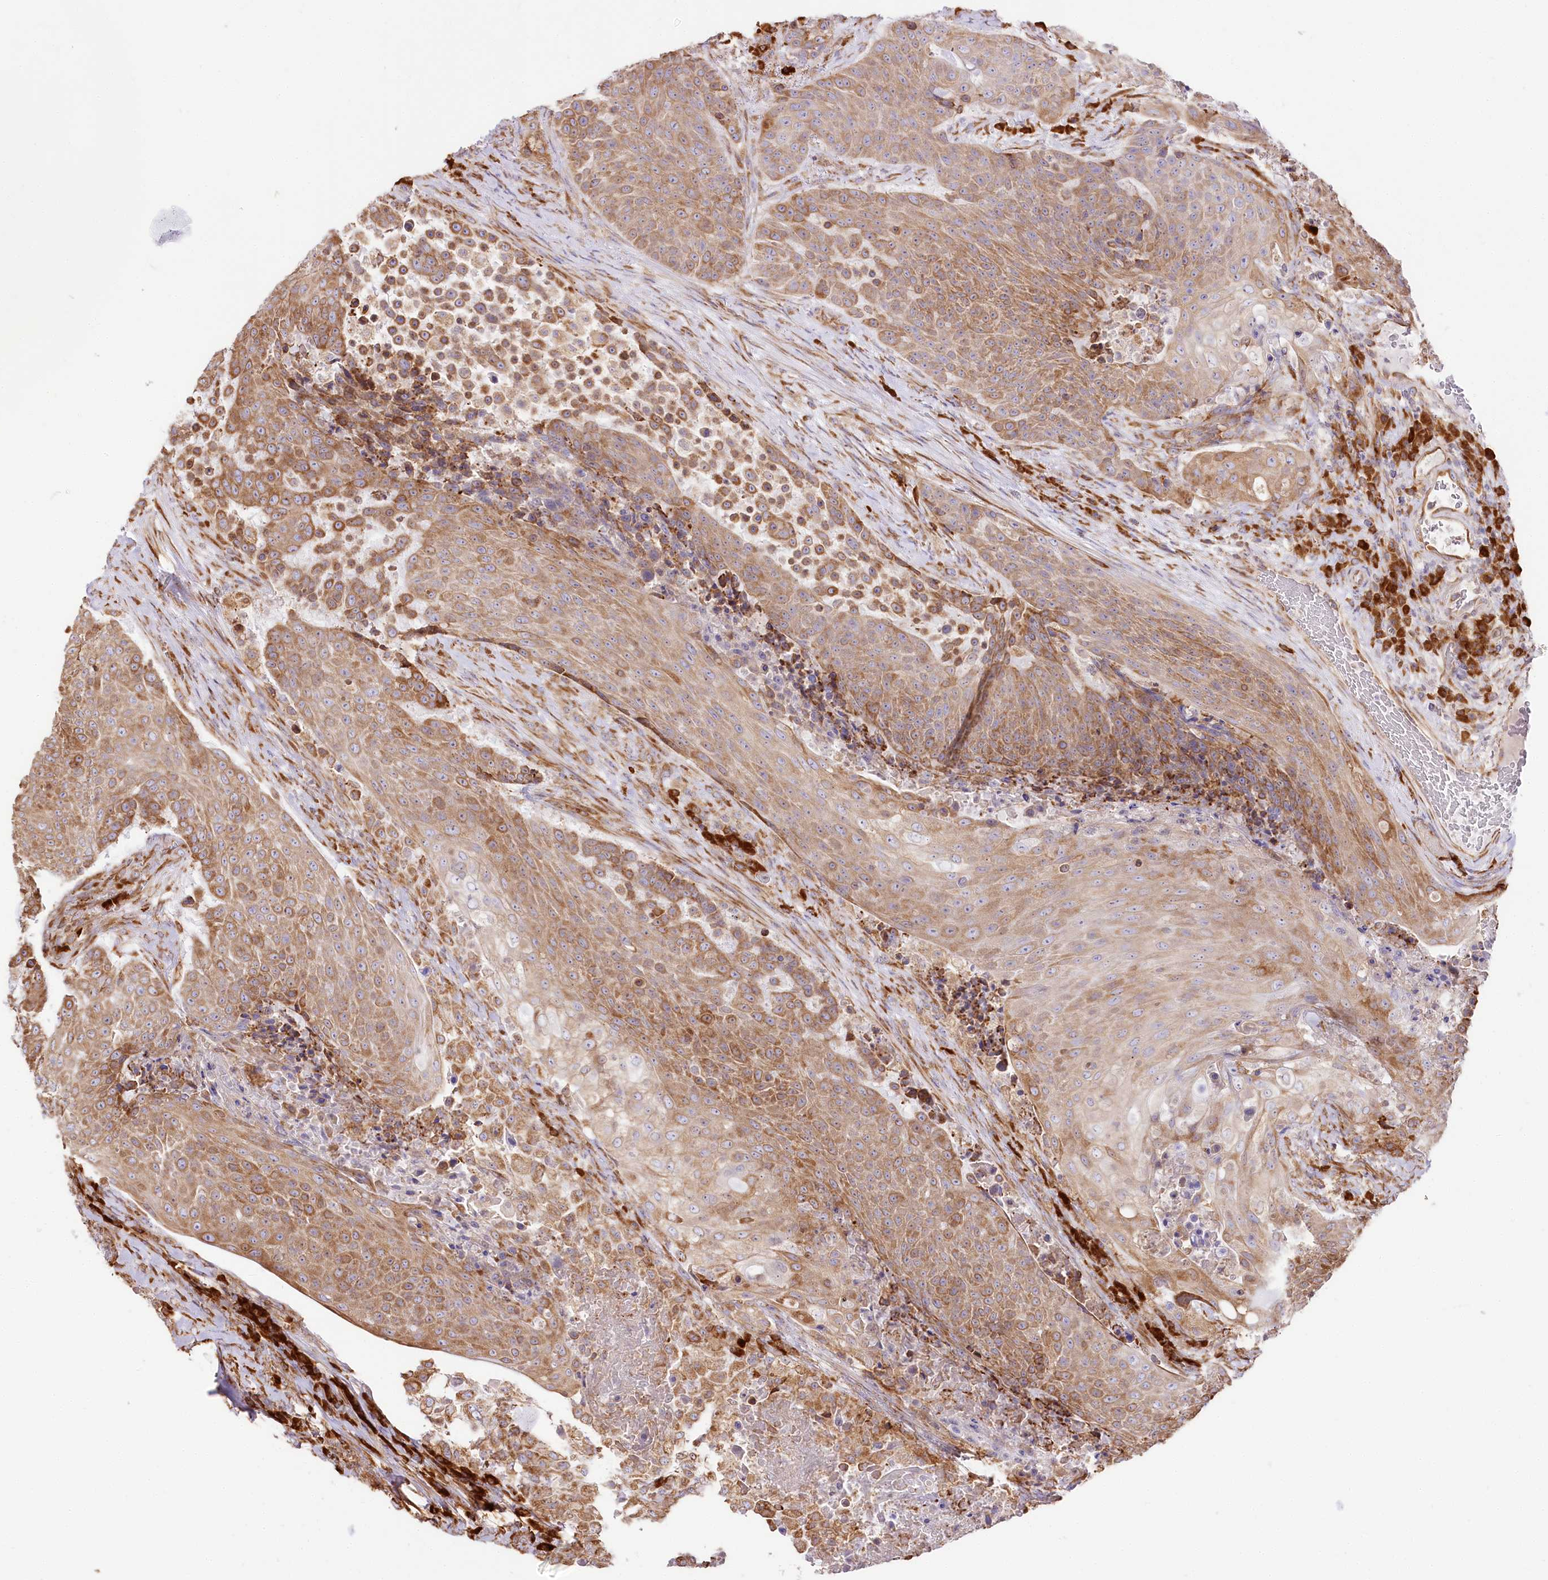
{"staining": {"intensity": "moderate", "quantity": ">75%", "location": "cytoplasmic/membranous"}, "tissue": "urothelial cancer", "cell_type": "Tumor cells", "image_type": "cancer", "snomed": [{"axis": "morphology", "description": "Urothelial carcinoma, High grade"}, {"axis": "topography", "description": "Urinary bladder"}], "caption": "Brown immunohistochemical staining in urothelial carcinoma (high-grade) exhibits moderate cytoplasmic/membranous staining in approximately >75% of tumor cells.", "gene": "CNPY2", "patient": {"sex": "female", "age": 63}}